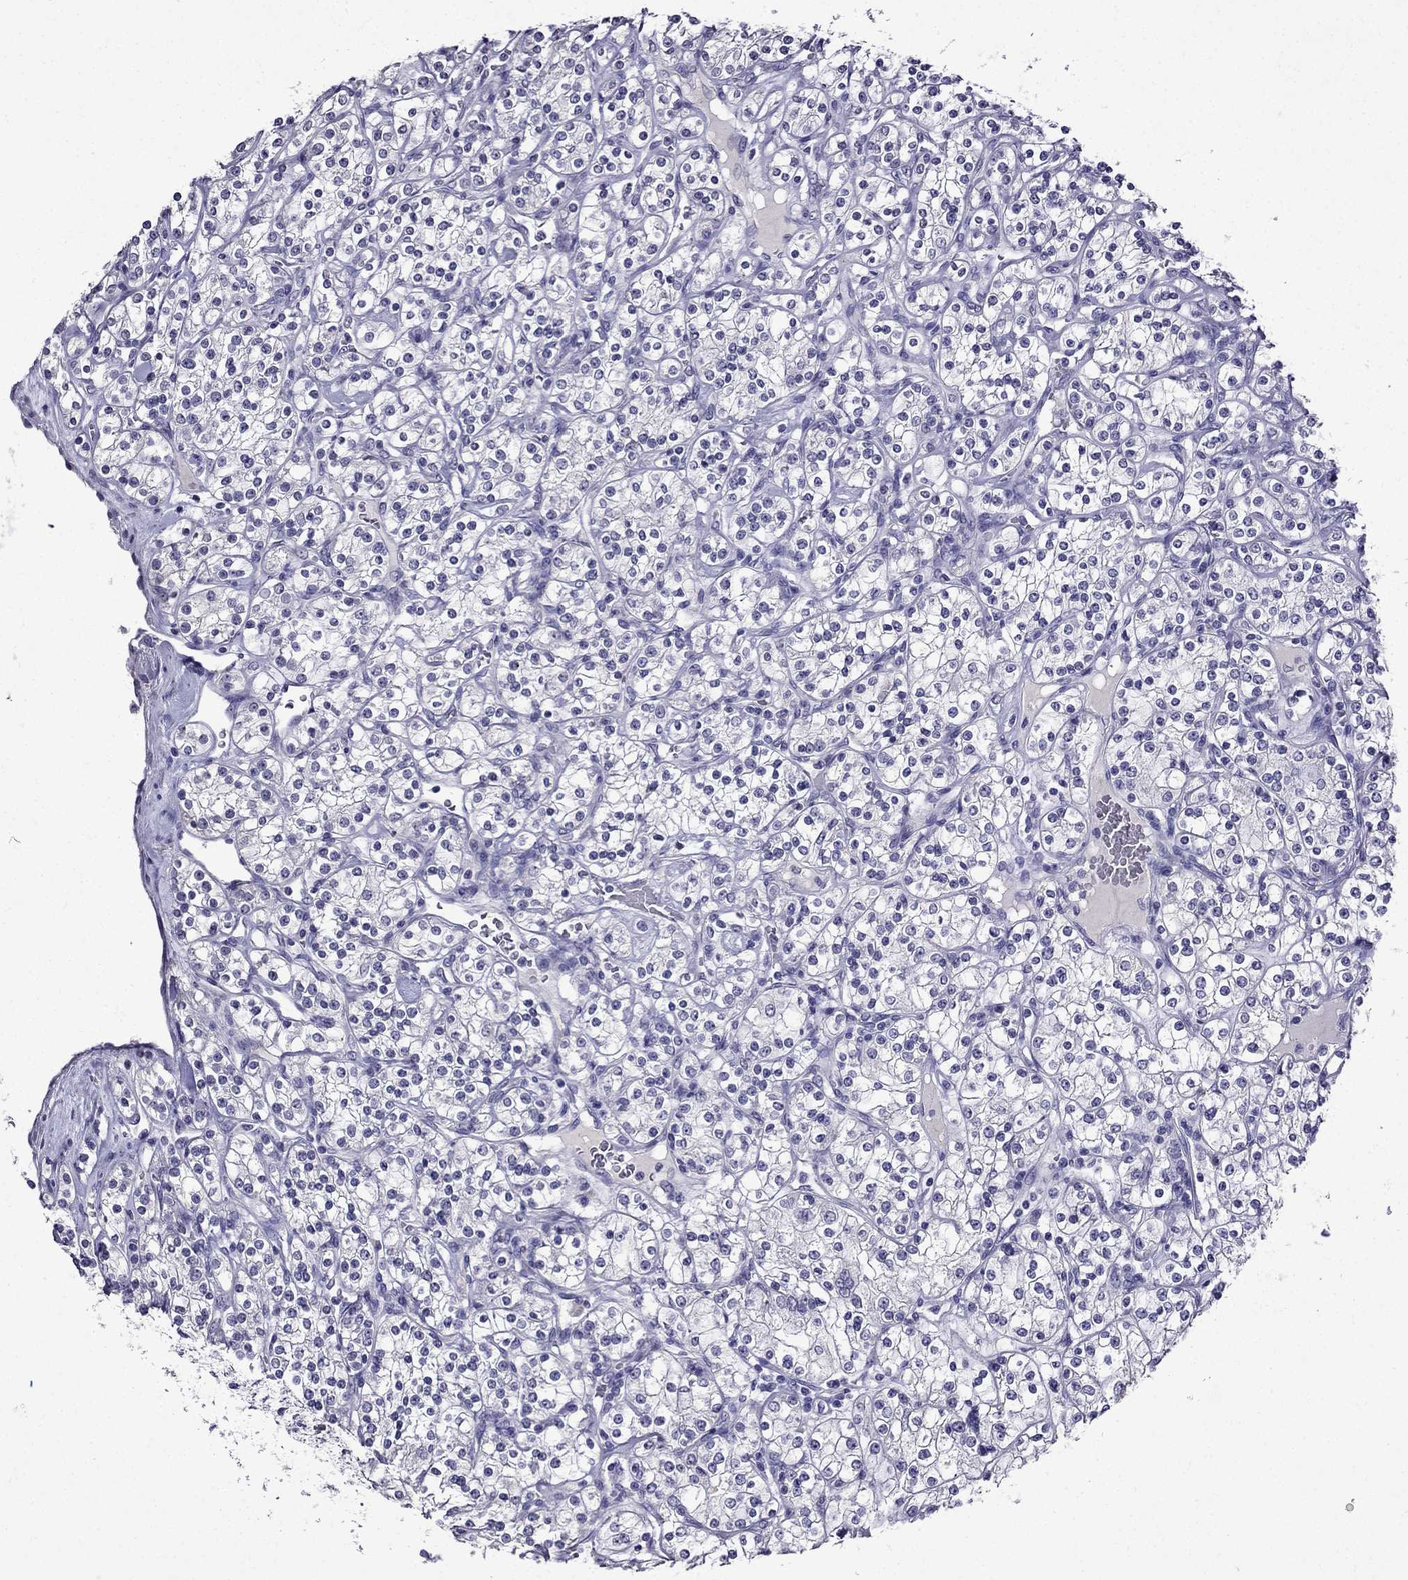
{"staining": {"intensity": "negative", "quantity": "none", "location": "none"}, "tissue": "renal cancer", "cell_type": "Tumor cells", "image_type": "cancer", "snomed": [{"axis": "morphology", "description": "Adenocarcinoma, NOS"}, {"axis": "topography", "description": "Kidney"}], "caption": "Immunohistochemical staining of adenocarcinoma (renal) demonstrates no significant staining in tumor cells.", "gene": "DNAH17", "patient": {"sex": "male", "age": 77}}